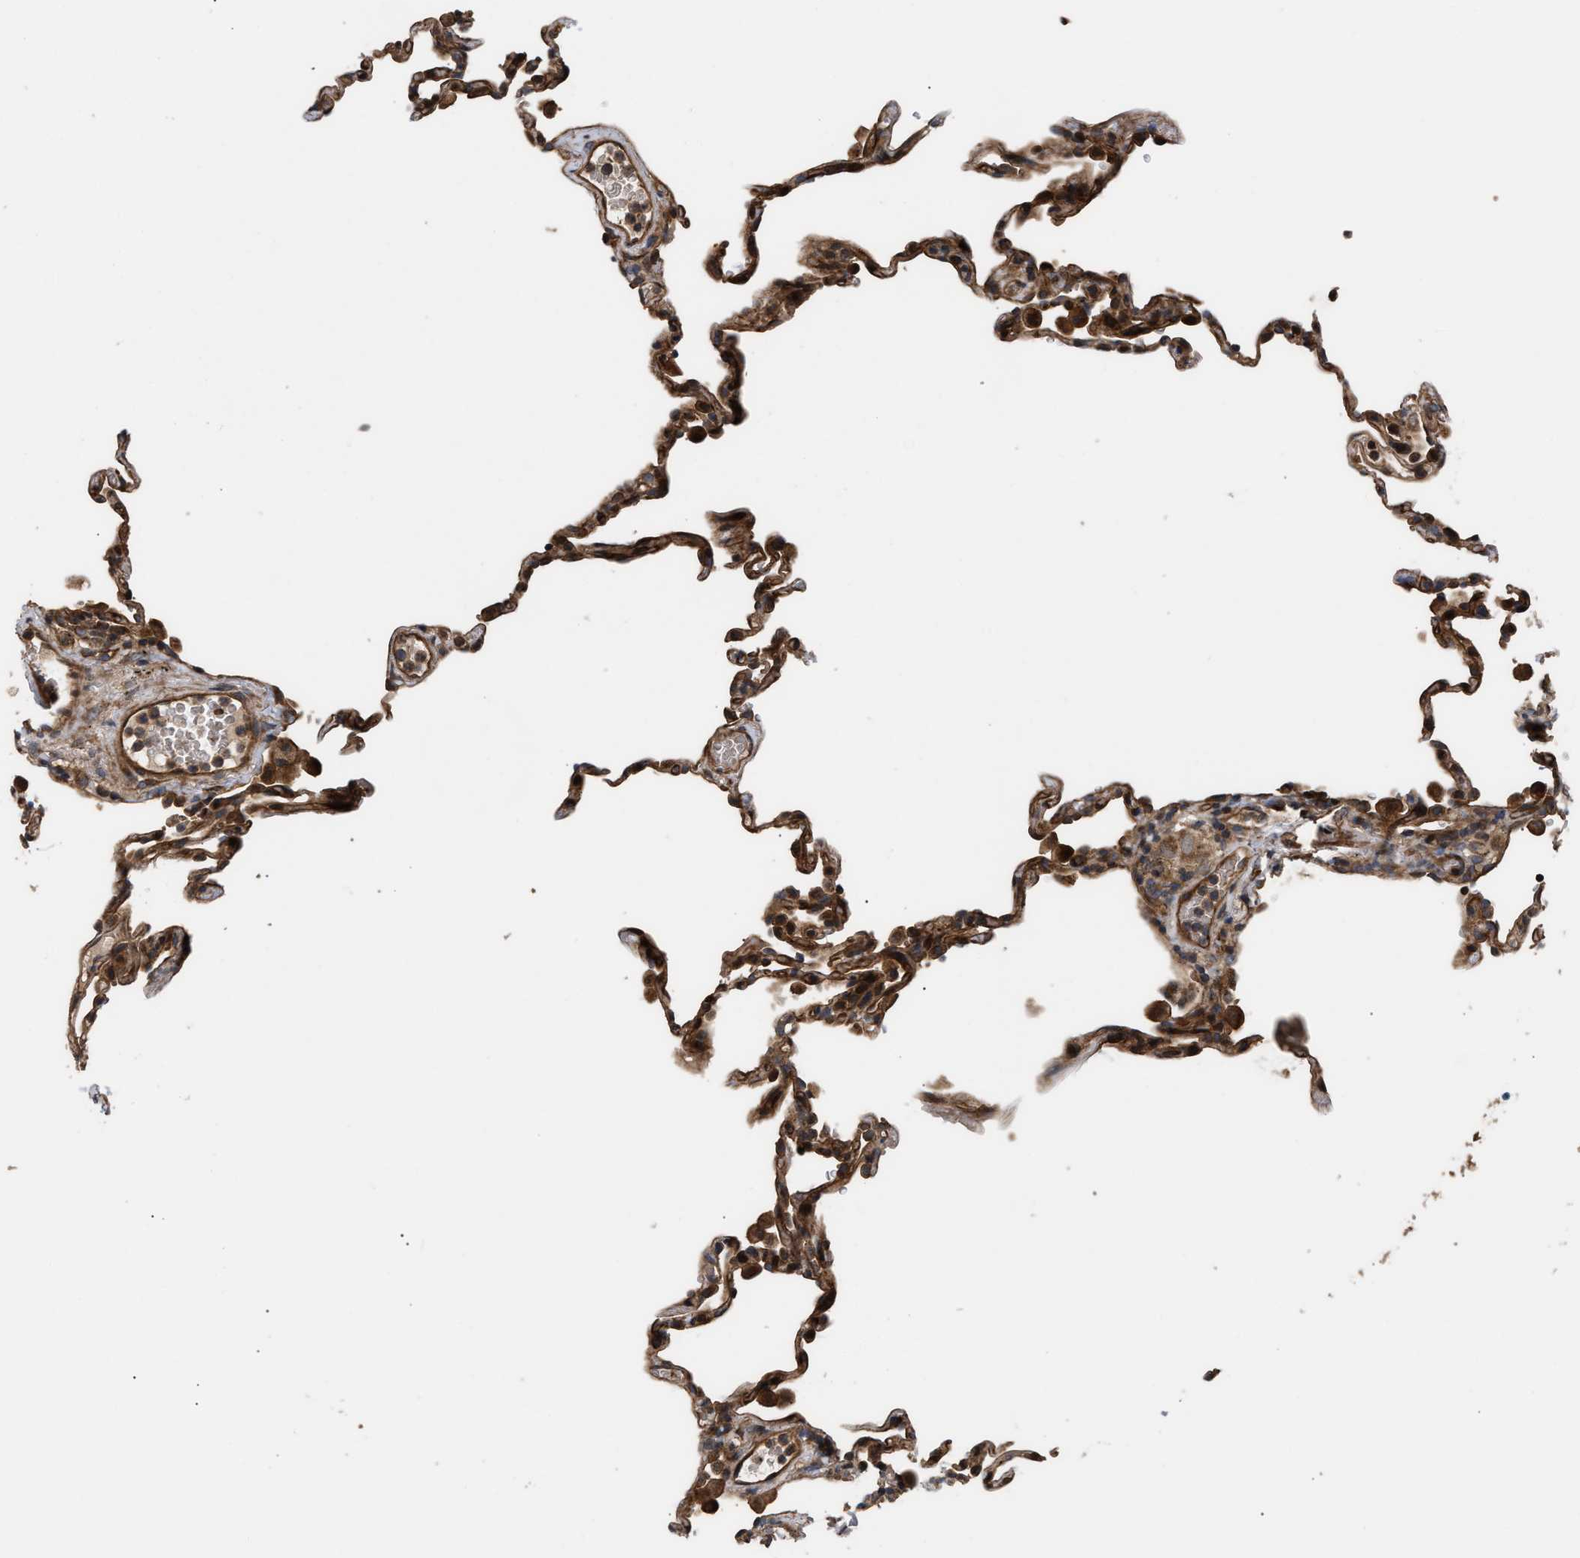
{"staining": {"intensity": "strong", "quantity": "25%-75%", "location": "cytoplasmic/membranous"}, "tissue": "lung", "cell_type": "Alveolar cells", "image_type": "normal", "snomed": [{"axis": "morphology", "description": "Normal tissue, NOS"}, {"axis": "topography", "description": "Lung"}], "caption": "Lung stained with DAB immunohistochemistry exhibits high levels of strong cytoplasmic/membranous staining in approximately 25%-75% of alveolar cells.", "gene": "STAU1", "patient": {"sex": "male", "age": 59}}